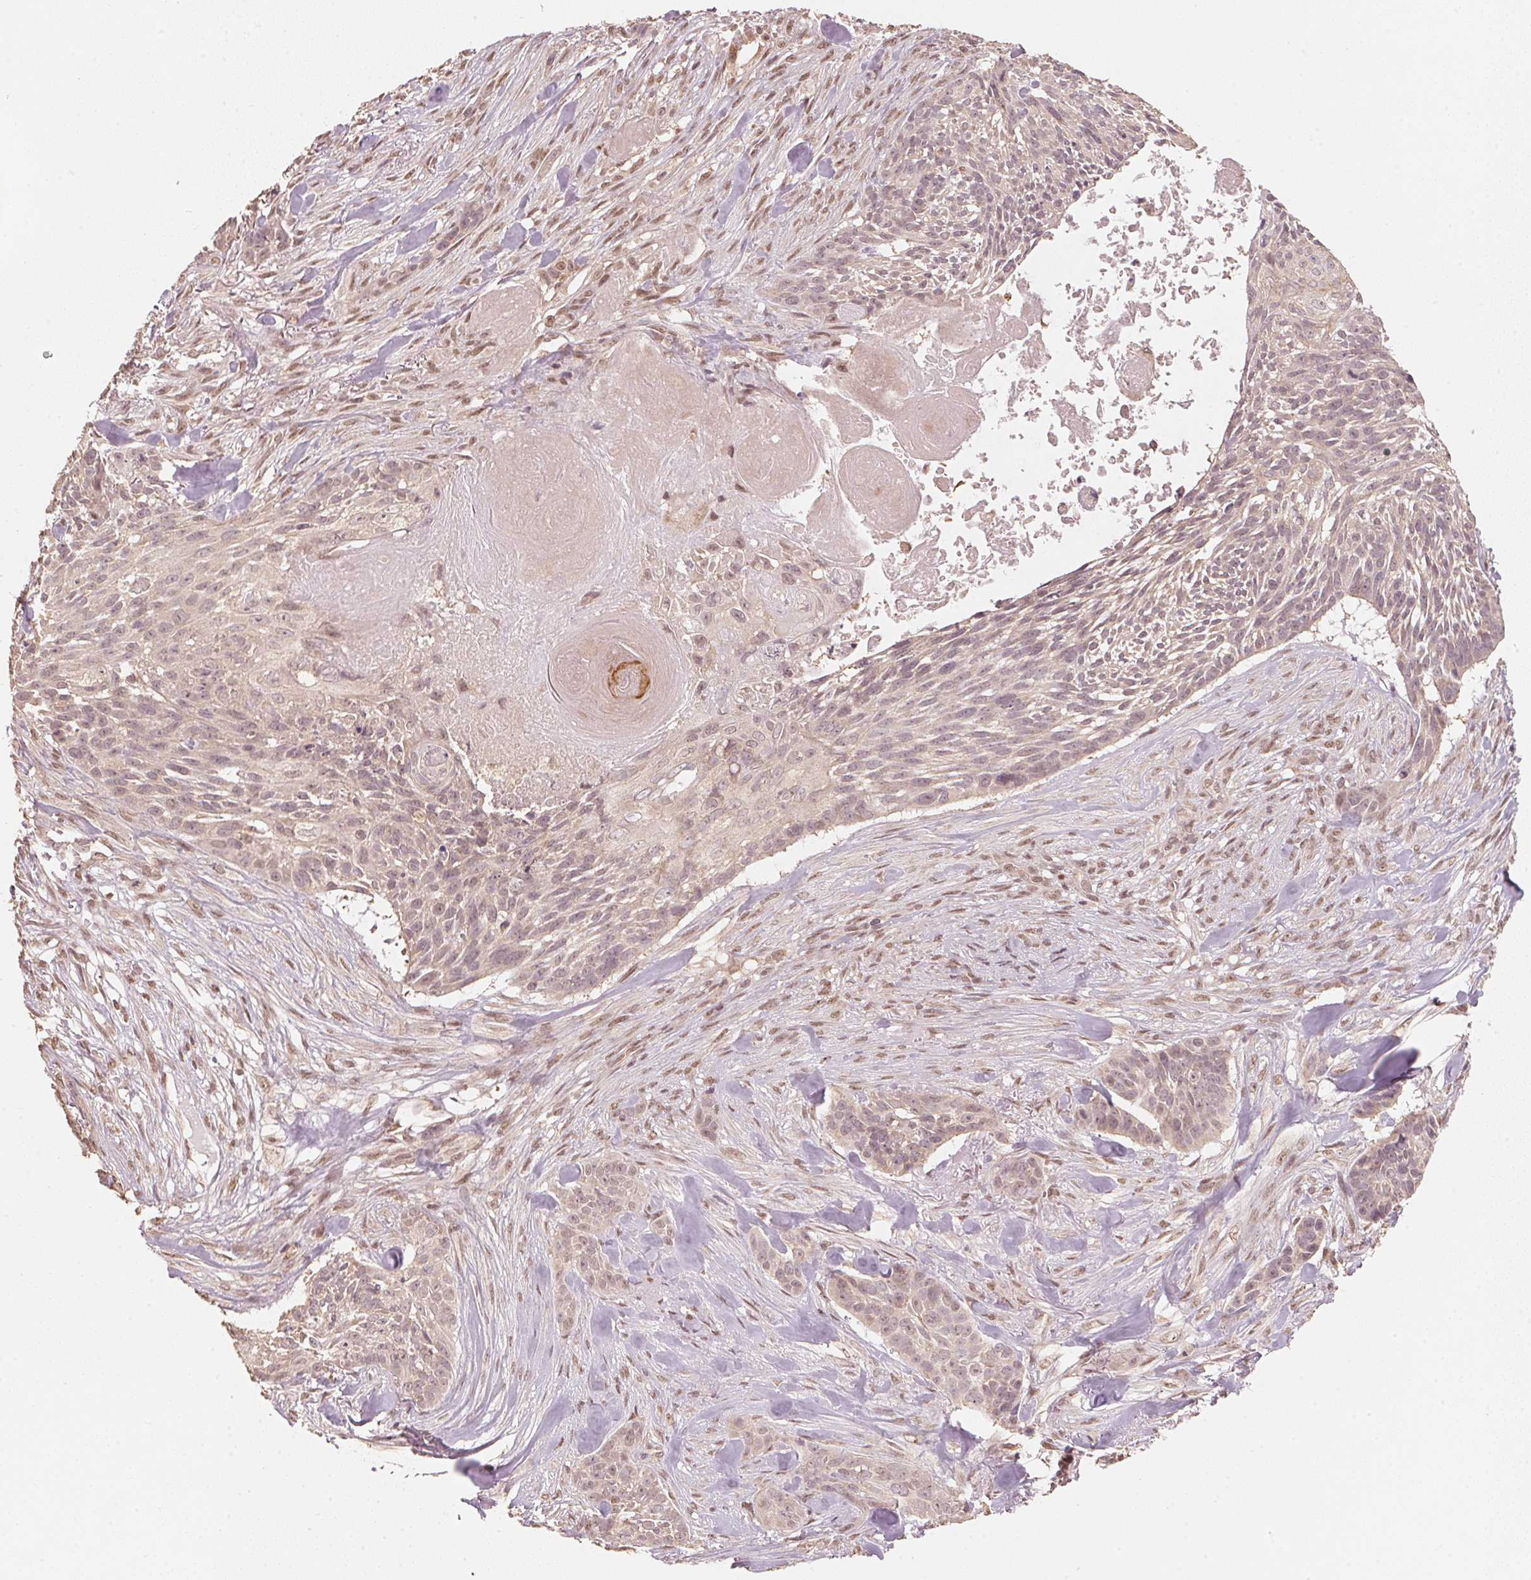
{"staining": {"intensity": "weak", "quantity": "<25%", "location": "nuclear"}, "tissue": "skin cancer", "cell_type": "Tumor cells", "image_type": "cancer", "snomed": [{"axis": "morphology", "description": "Basal cell carcinoma"}, {"axis": "topography", "description": "Skin"}], "caption": "Protein analysis of skin cancer (basal cell carcinoma) shows no significant staining in tumor cells.", "gene": "C2orf73", "patient": {"sex": "male", "age": 87}}